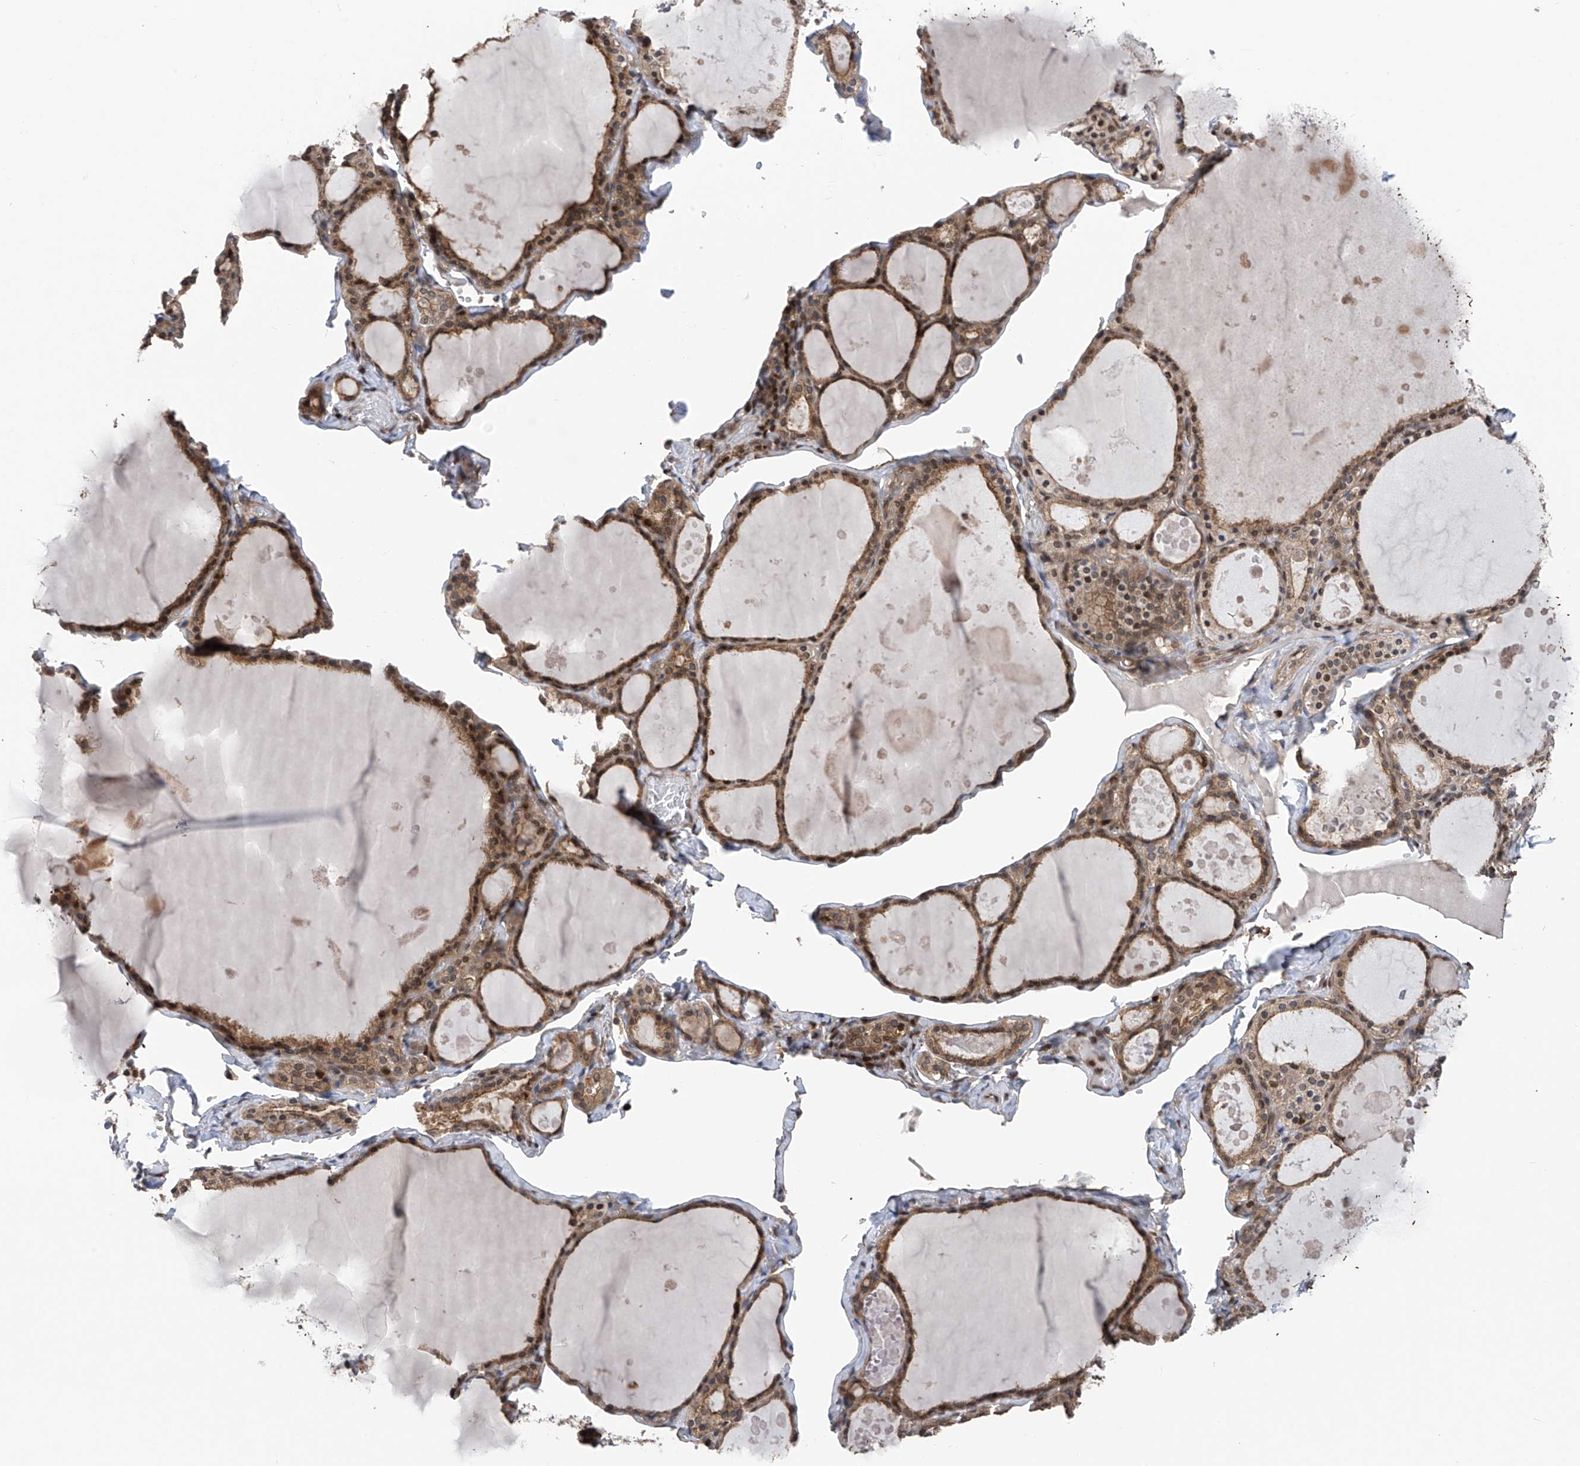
{"staining": {"intensity": "moderate", "quantity": ">75%", "location": "cytoplasmic/membranous,nuclear"}, "tissue": "thyroid gland", "cell_type": "Glandular cells", "image_type": "normal", "snomed": [{"axis": "morphology", "description": "Normal tissue, NOS"}, {"axis": "topography", "description": "Thyroid gland"}], "caption": "Normal thyroid gland shows moderate cytoplasmic/membranous,nuclear staining in about >75% of glandular cells, visualized by immunohistochemistry. The staining was performed using DAB, with brown indicating positive protein expression. Nuclei are stained blue with hematoxylin.", "gene": "DNAJC9", "patient": {"sex": "male", "age": 56}}